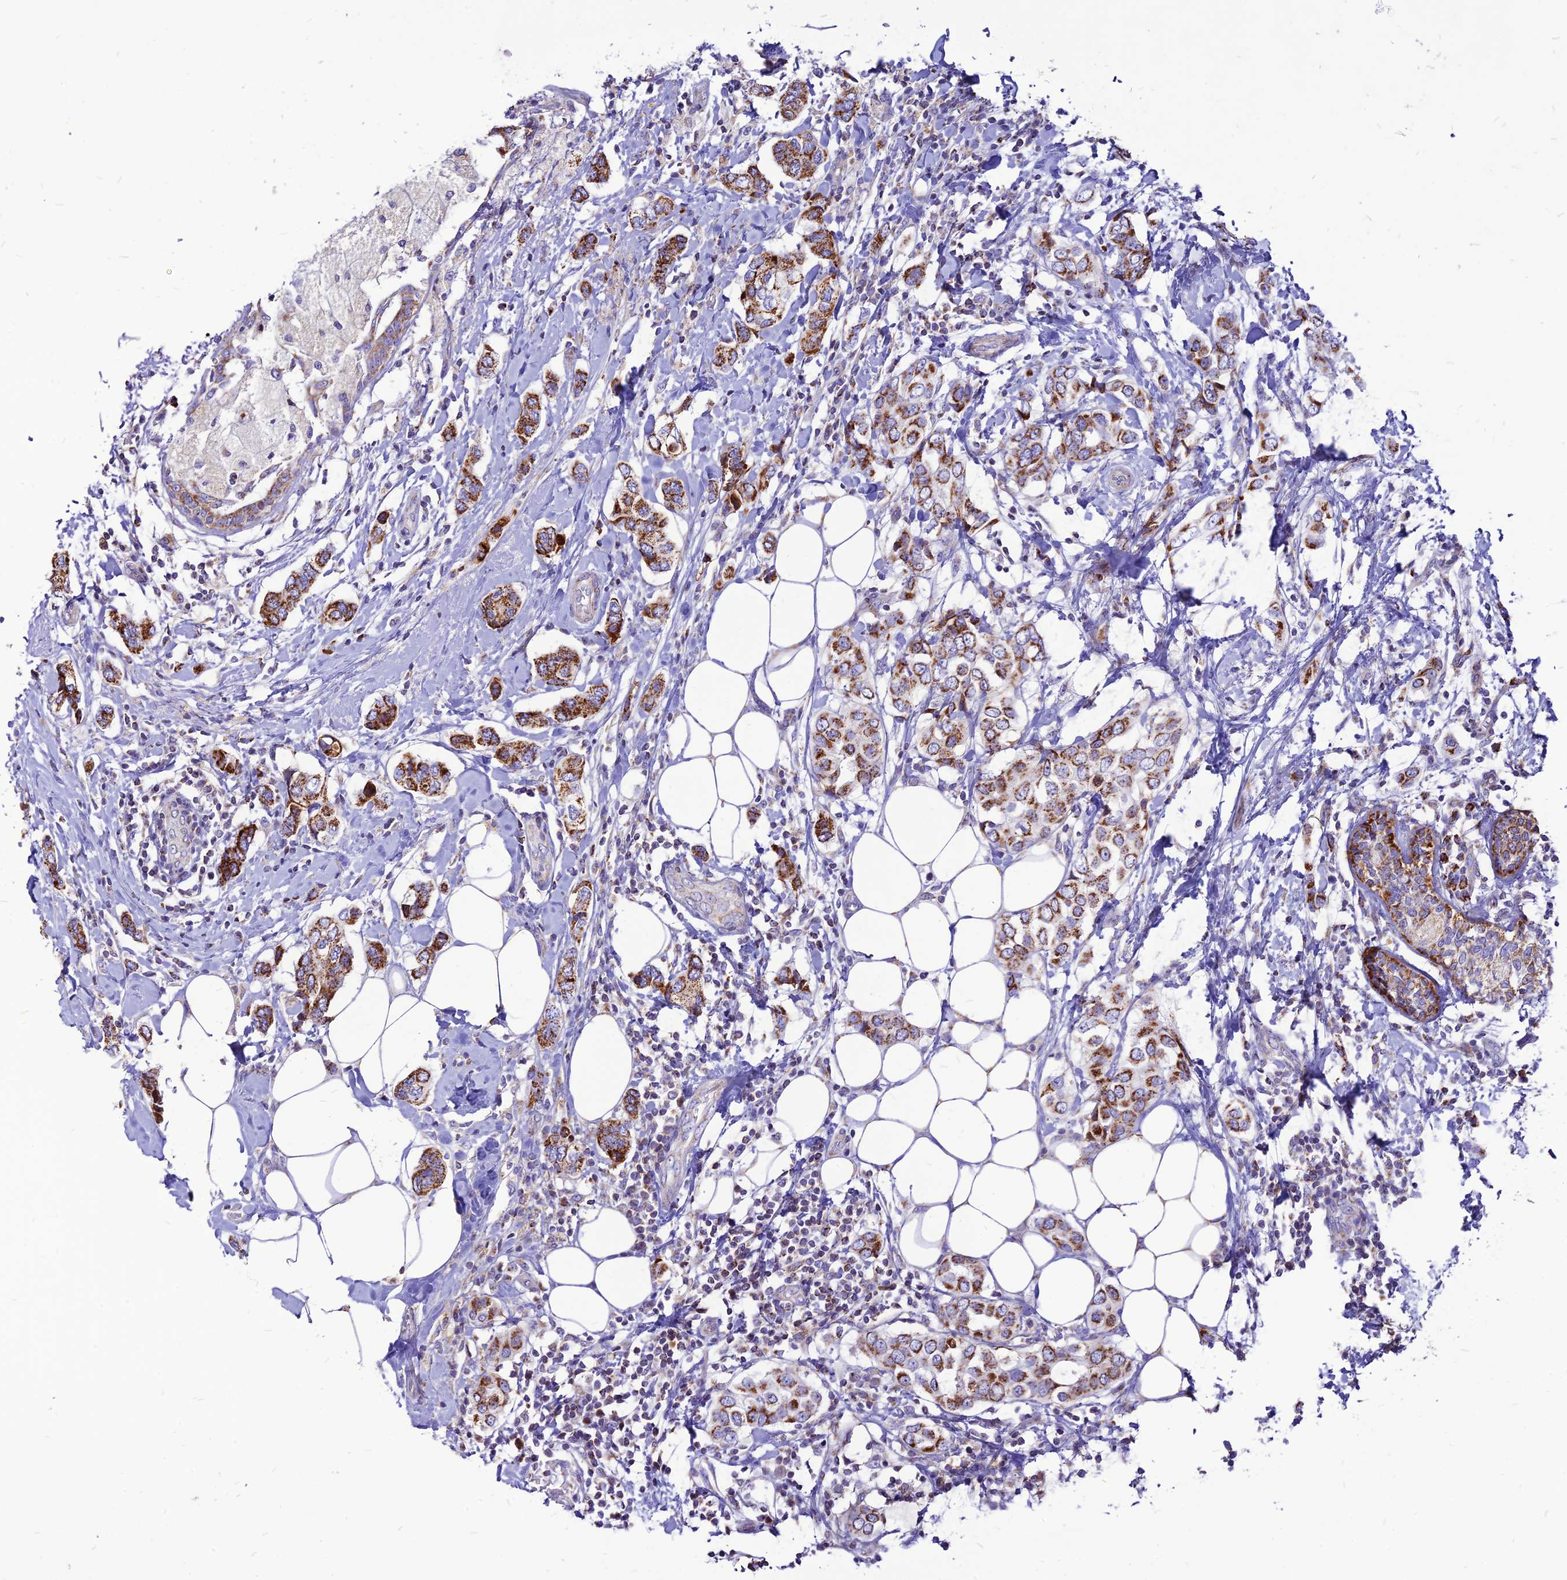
{"staining": {"intensity": "strong", "quantity": ">75%", "location": "cytoplasmic/membranous"}, "tissue": "breast cancer", "cell_type": "Tumor cells", "image_type": "cancer", "snomed": [{"axis": "morphology", "description": "Lobular carcinoma"}, {"axis": "topography", "description": "Breast"}], "caption": "Protein staining of breast cancer (lobular carcinoma) tissue reveals strong cytoplasmic/membranous expression in approximately >75% of tumor cells.", "gene": "ECI1", "patient": {"sex": "female", "age": 51}}